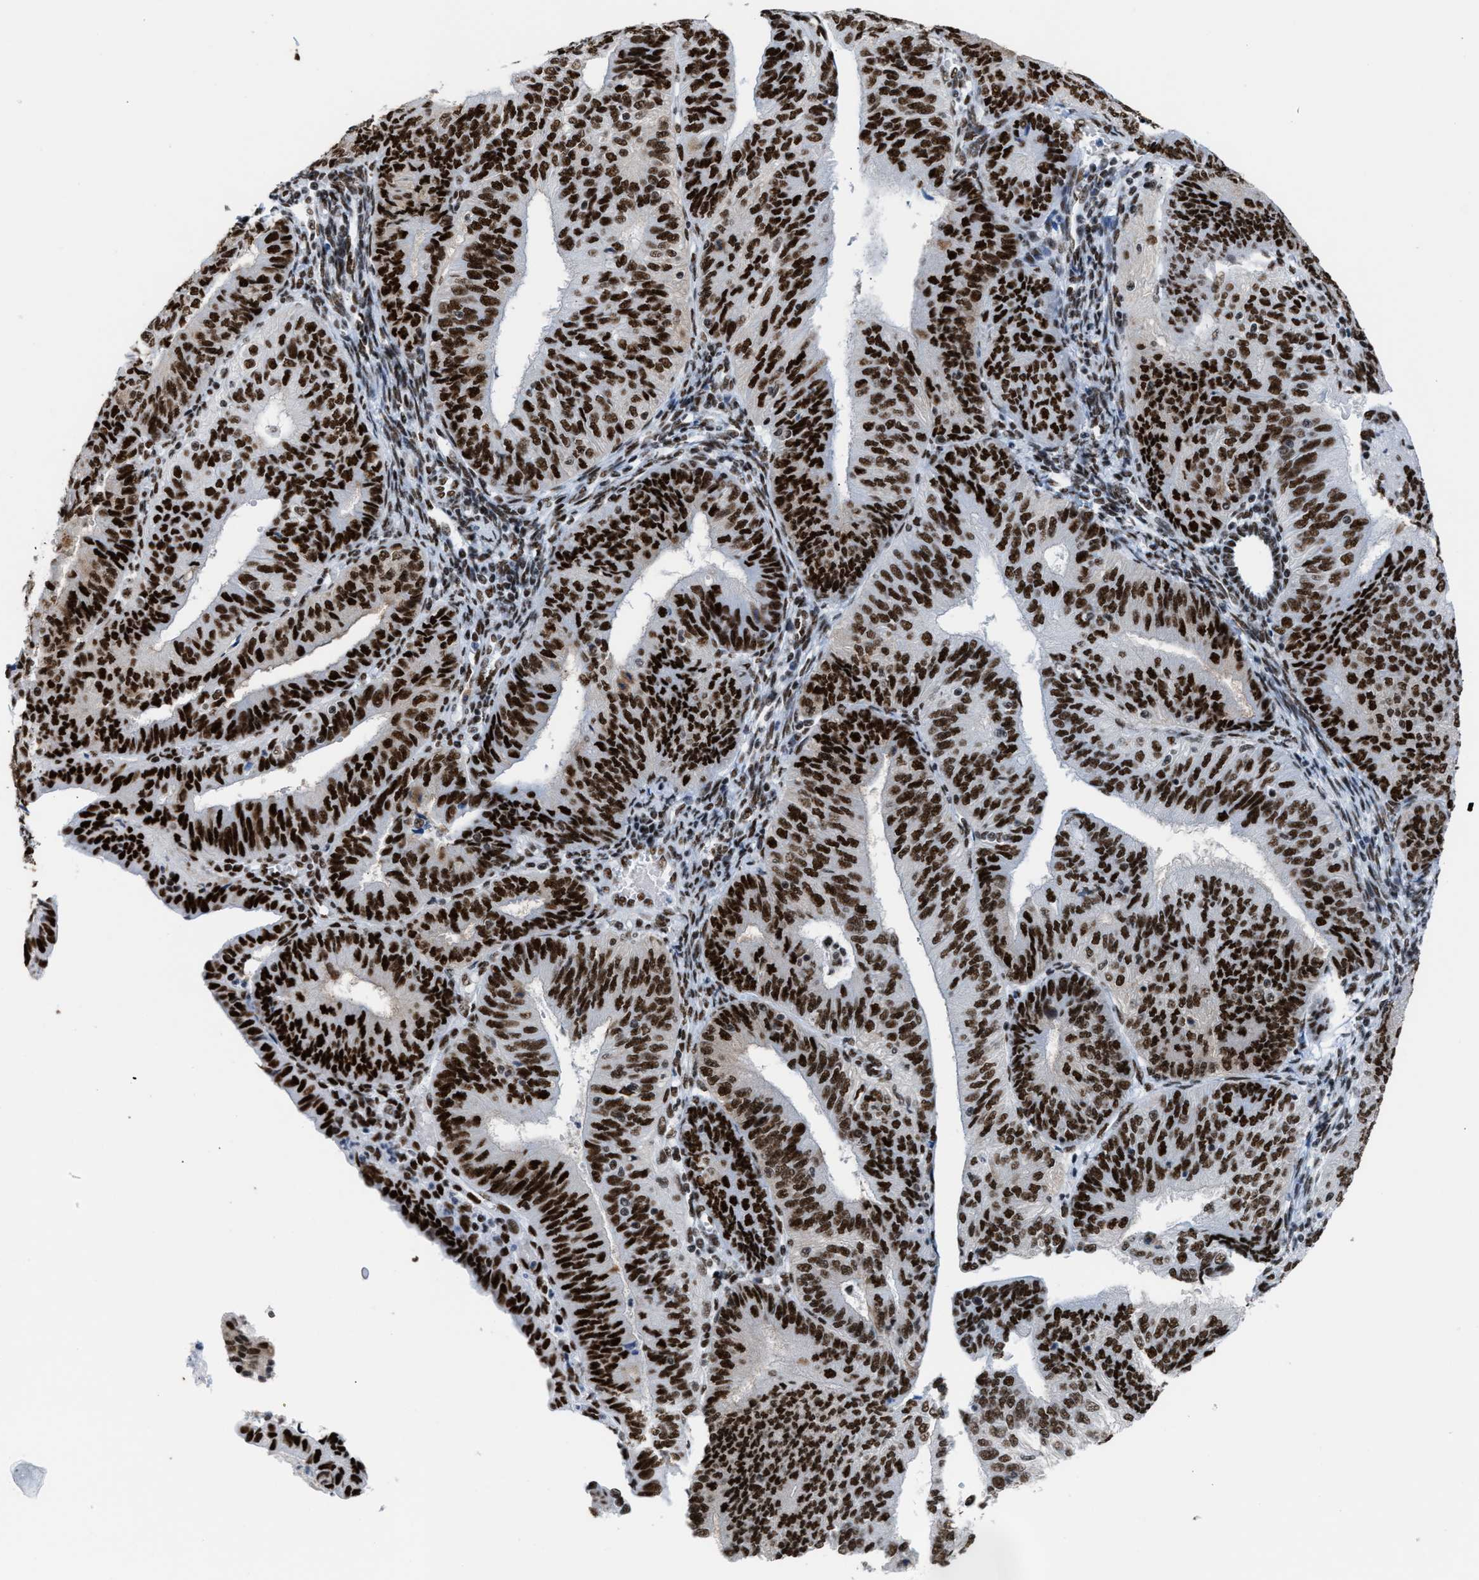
{"staining": {"intensity": "strong", "quantity": ">75%", "location": "nuclear"}, "tissue": "endometrial cancer", "cell_type": "Tumor cells", "image_type": "cancer", "snomed": [{"axis": "morphology", "description": "Adenocarcinoma, NOS"}, {"axis": "topography", "description": "Endometrium"}], "caption": "Immunohistochemistry staining of endometrial cancer (adenocarcinoma), which reveals high levels of strong nuclear positivity in about >75% of tumor cells indicating strong nuclear protein positivity. The staining was performed using DAB (3,3'-diaminobenzidine) (brown) for protein detection and nuclei were counterstained in hematoxylin (blue).", "gene": "CCAR2", "patient": {"sex": "female", "age": 58}}